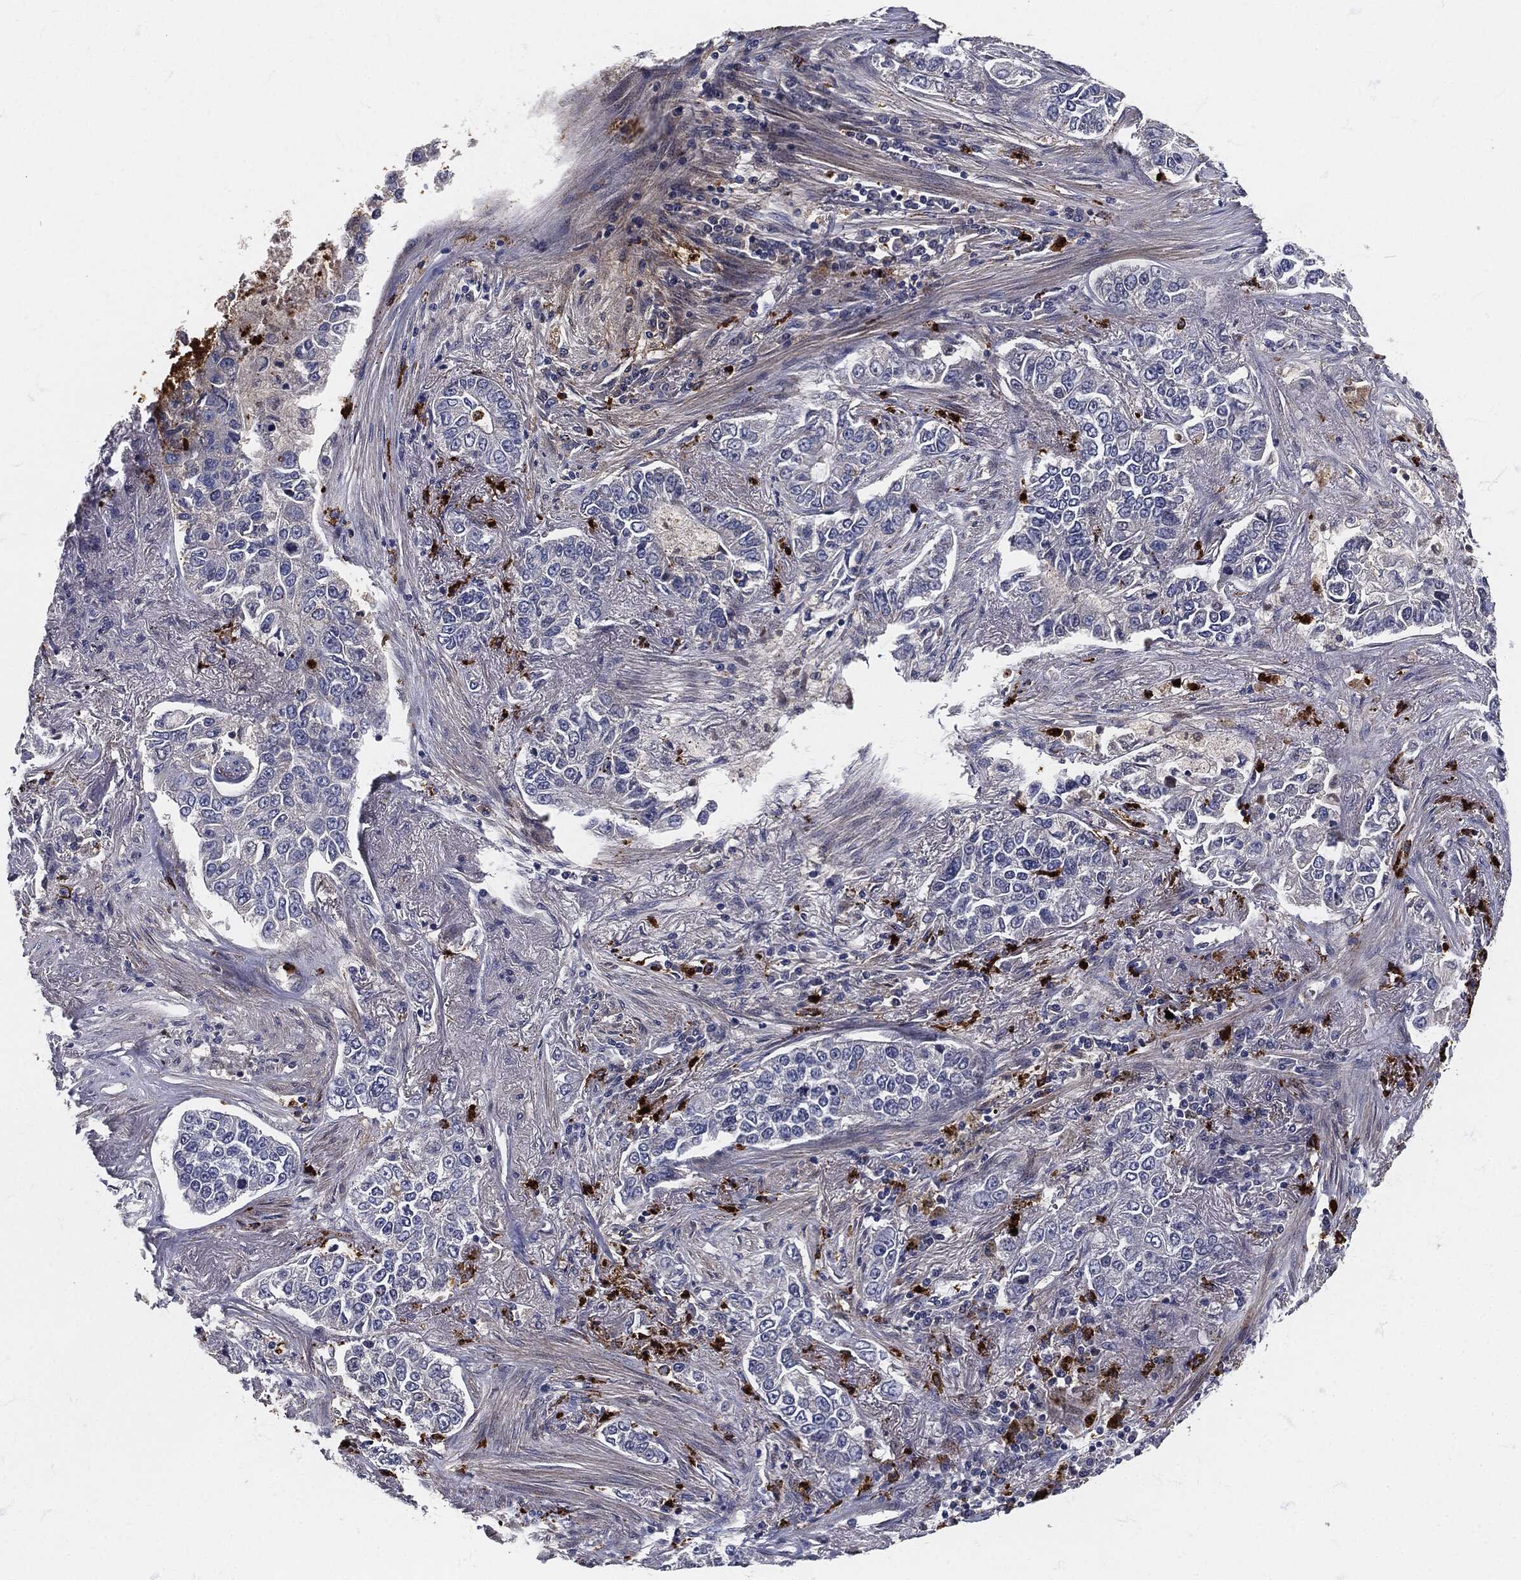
{"staining": {"intensity": "negative", "quantity": "none", "location": "none"}, "tissue": "lung cancer", "cell_type": "Tumor cells", "image_type": "cancer", "snomed": [{"axis": "morphology", "description": "Adenocarcinoma, NOS"}, {"axis": "topography", "description": "Lung"}], "caption": "DAB immunohistochemical staining of human lung cancer (adenocarcinoma) shows no significant positivity in tumor cells.", "gene": "MPO", "patient": {"sex": "male", "age": 49}}